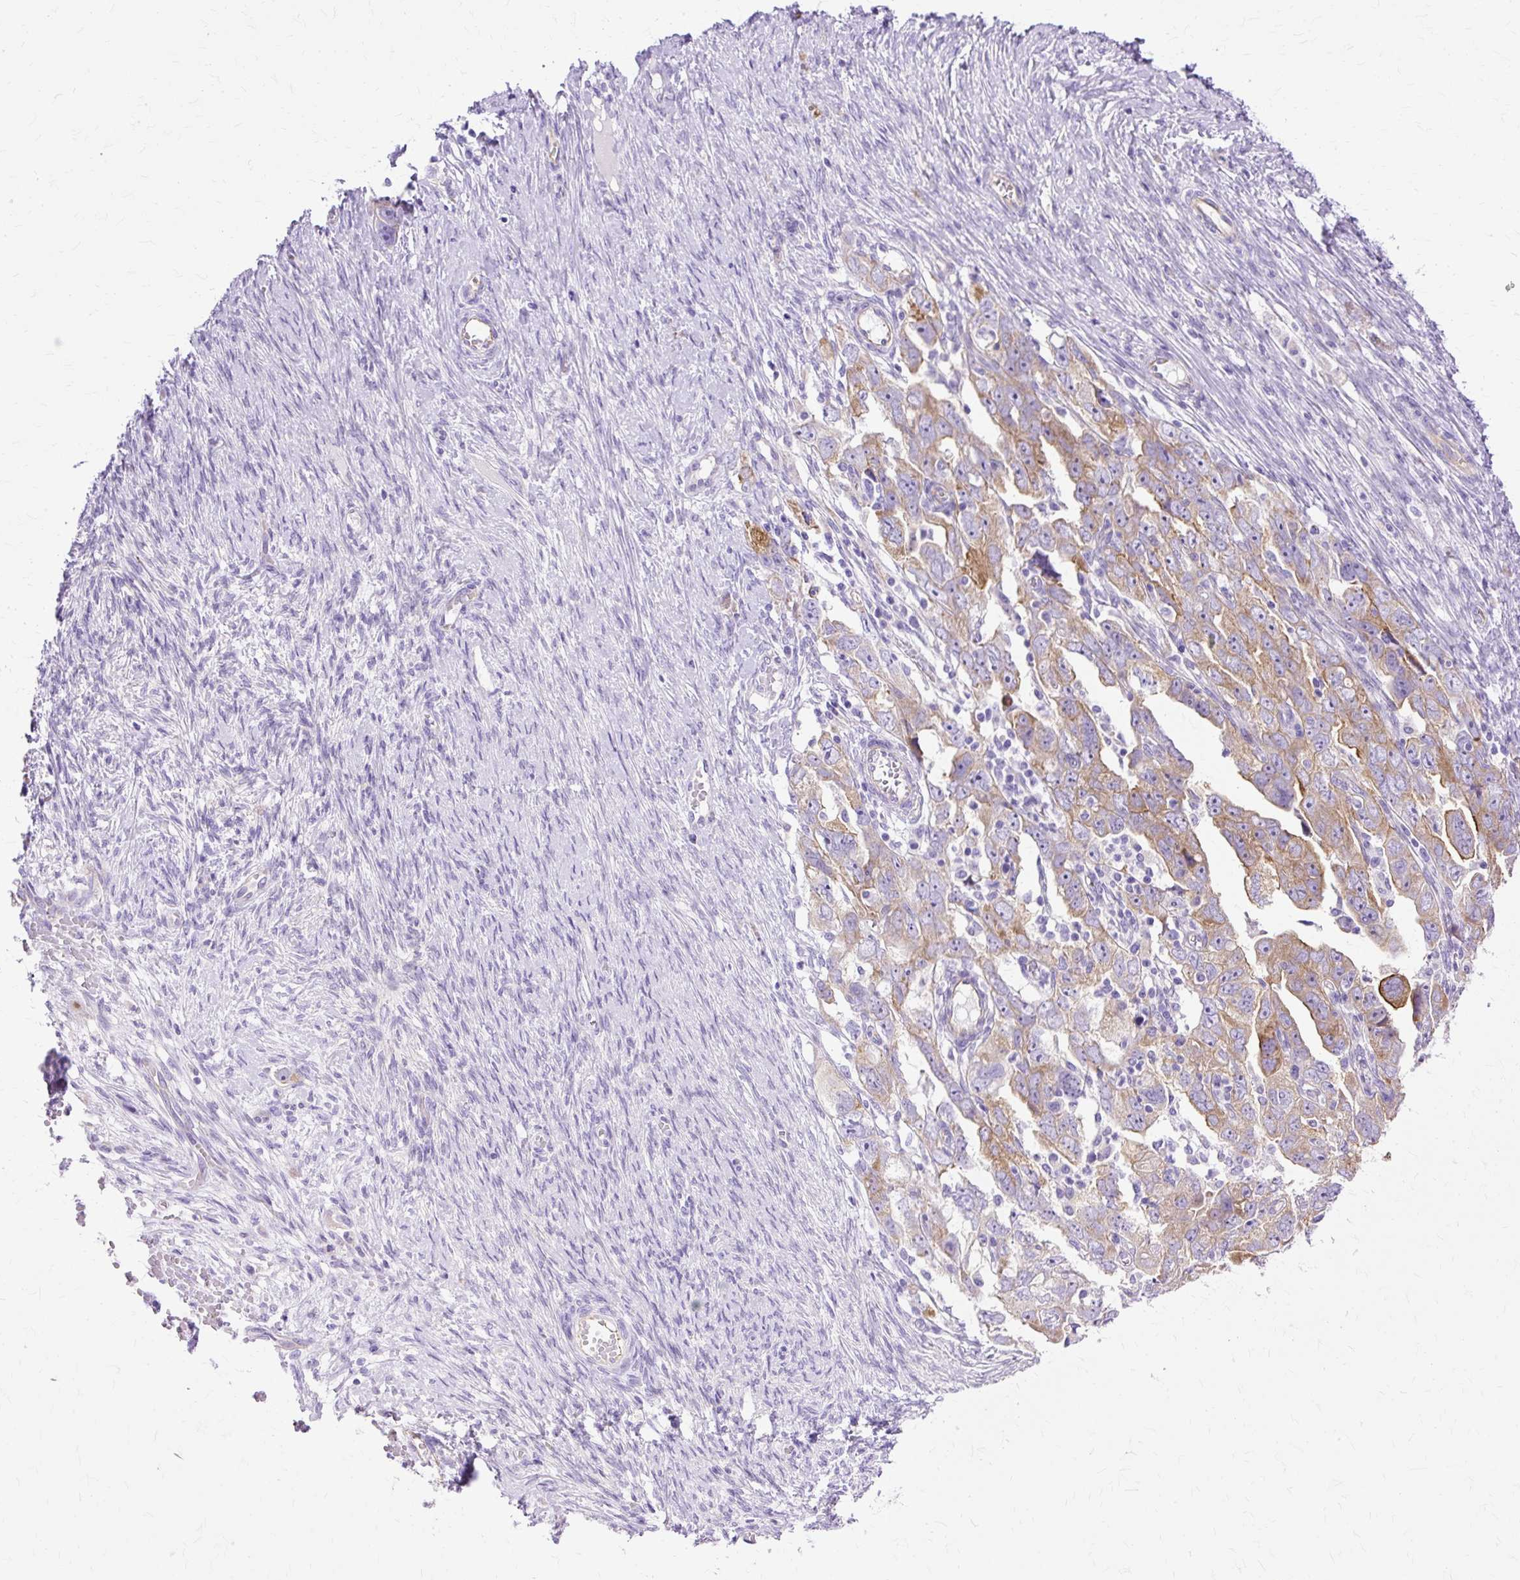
{"staining": {"intensity": "weak", "quantity": ">75%", "location": "cytoplasmic/membranous"}, "tissue": "ovarian cancer", "cell_type": "Tumor cells", "image_type": "cancer", "snomed": [{"axis": "morphology", "description": "Carcinoma, NOS"}, {"axis": "morphology", "description": "Cystadenocarcinoma, serous, NOS"}, {"axis": "topography", "description": "Ovary"}], "caption": "DAB (3,3'-diaminobenzidine) immunohistochemical staining of human ovarian serous cystadenocarcinoma displays weak cytoplasmic/membranous protein expression in about >75% of tumor cells. The staining was performed using DAB (3,3'-diaminobenzidine) to visualize the protein expression in brown, while the nuclei were stained in blue with hematoxylin (Magnification: 20x).", "gene": "MYO6", "patient": {"sex": "female", "age": 69}}